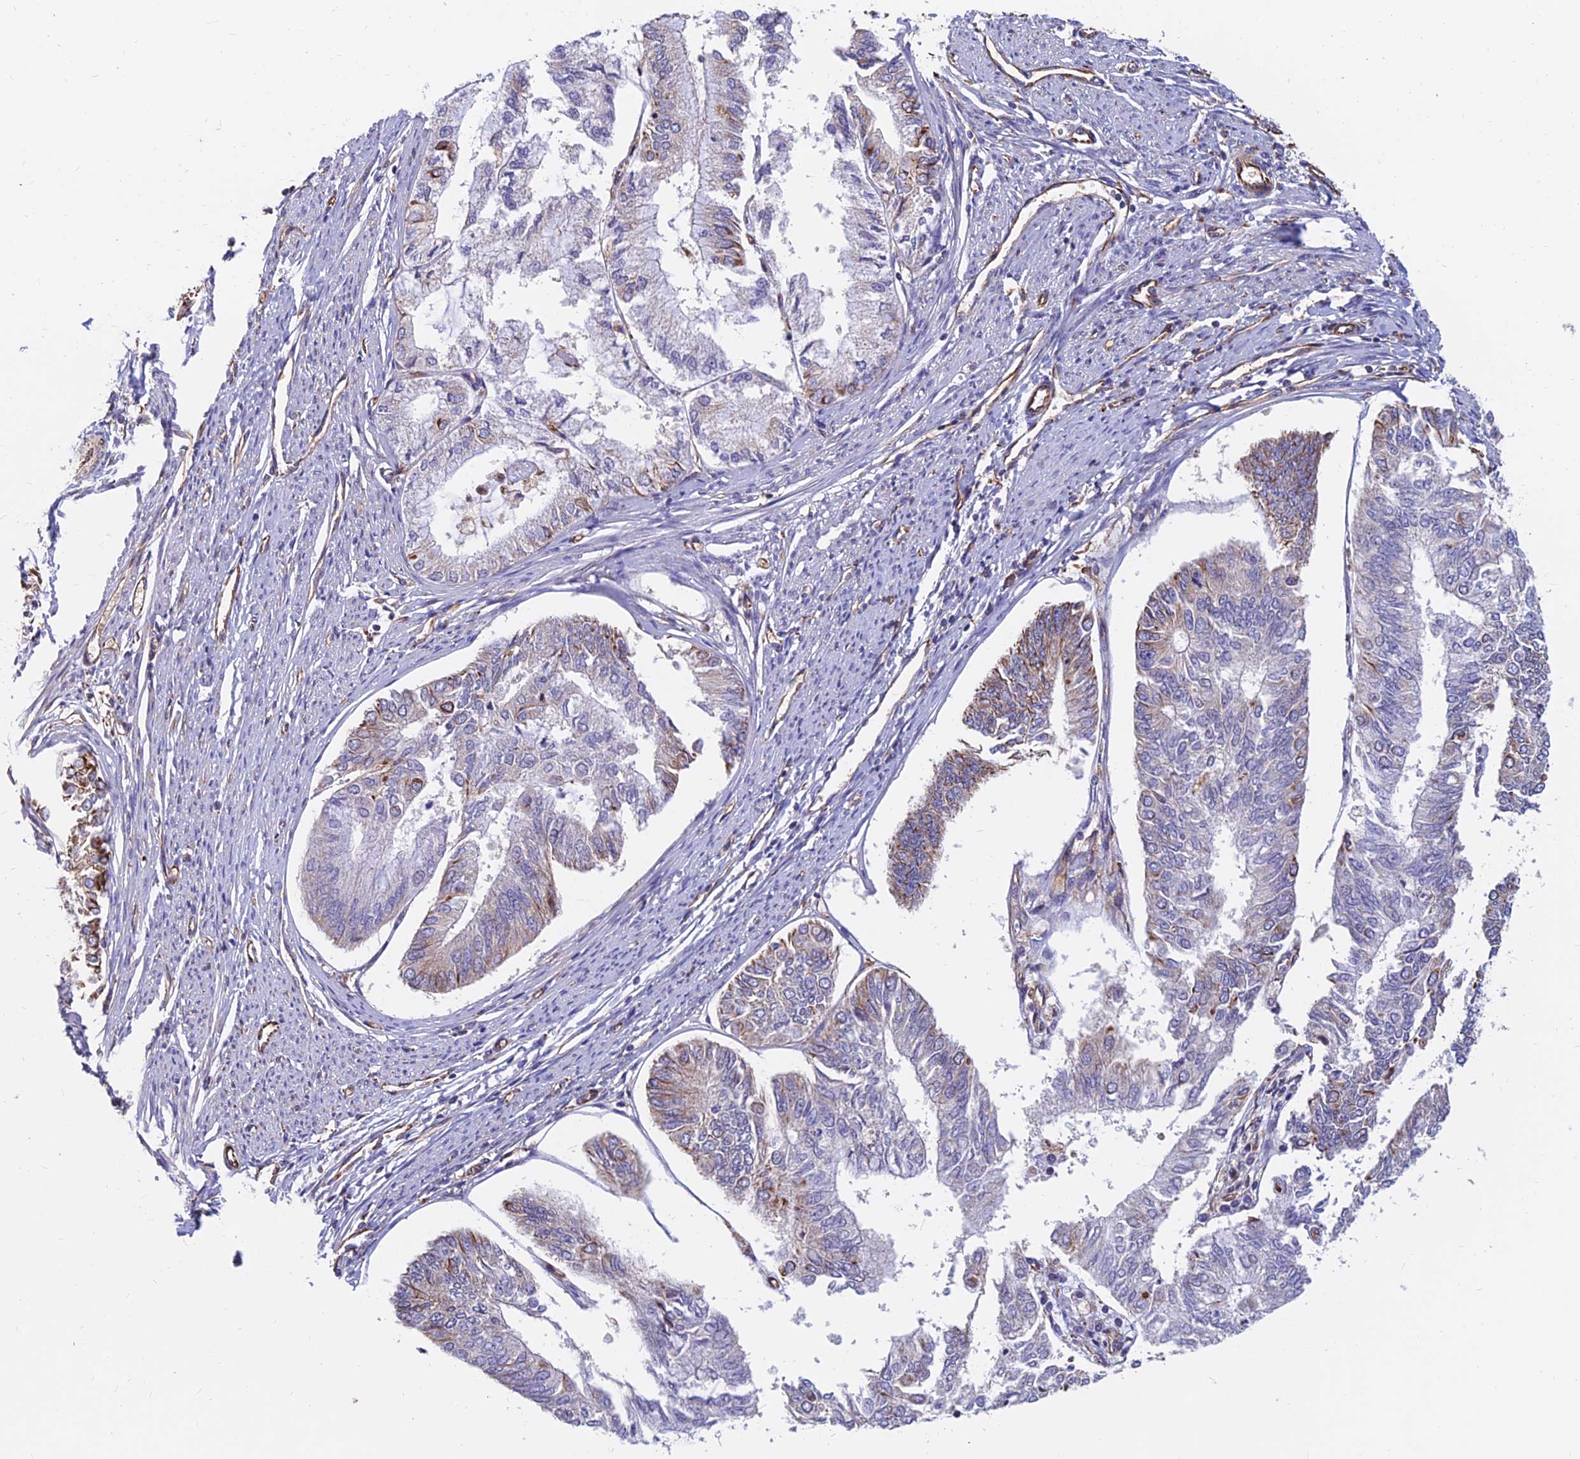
{"staining": {"intensity": "moderate", "quantity": "<25%", "location": "cytoplasmic/membranous"}, "tissue": "endometrial cancer", "cell_type": "Tumor cells", "image_type": "cancer", "snomed": [{"axis": "morphology", "description": "Adenocarcinoma, NOS"}, {"axis": "topography", "description": "Endometrium"}], "caption": "DAB (3,3'-diaminobenzidine) immunohistochemical staining of human endometrial cancer exhibits moderate cytoplasmic/membranous protein staining in about <25% of tumor cells.", "gene": "CDK18", "patient": {"sex": "female", "age": 68}}